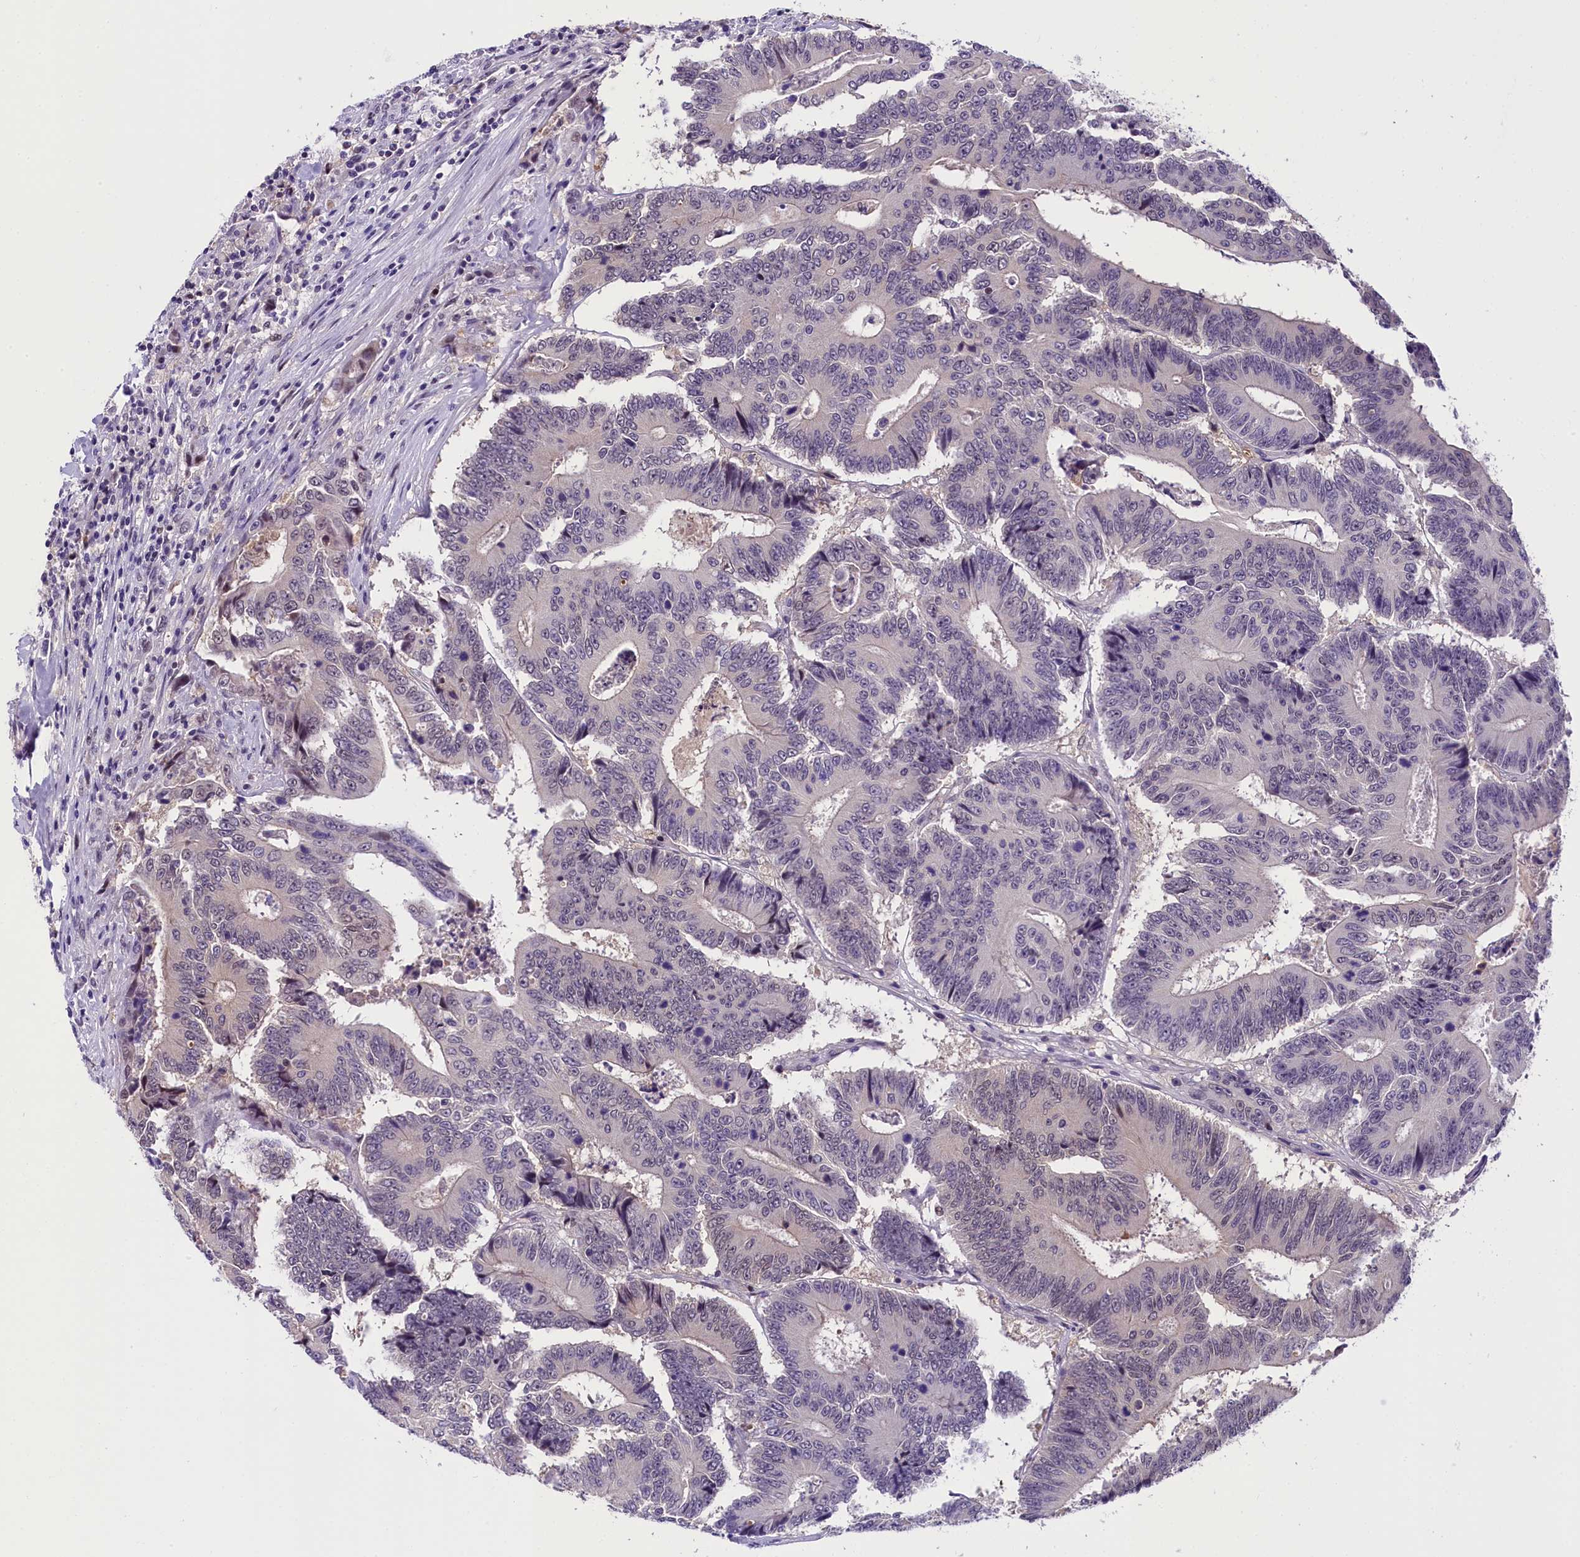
{"staining": {"intensity": "negative", "quantity": "none", "location": "none"}, "tissue": "colorectal cancer", "cell_type": "Tumor cells", "image_type": "cancer", "snomed": [{"axis": "morphology", "description": "Adenocarcinoma, NOS"}, {"axis": "topography", "description": "Colon"}], "caption": "Protein analysis of colorectal adenocarcinoma exhibits no significant expression in tumor cells.", "gene": "IQCN", "patient": {"sex": "male", "age": 83}}